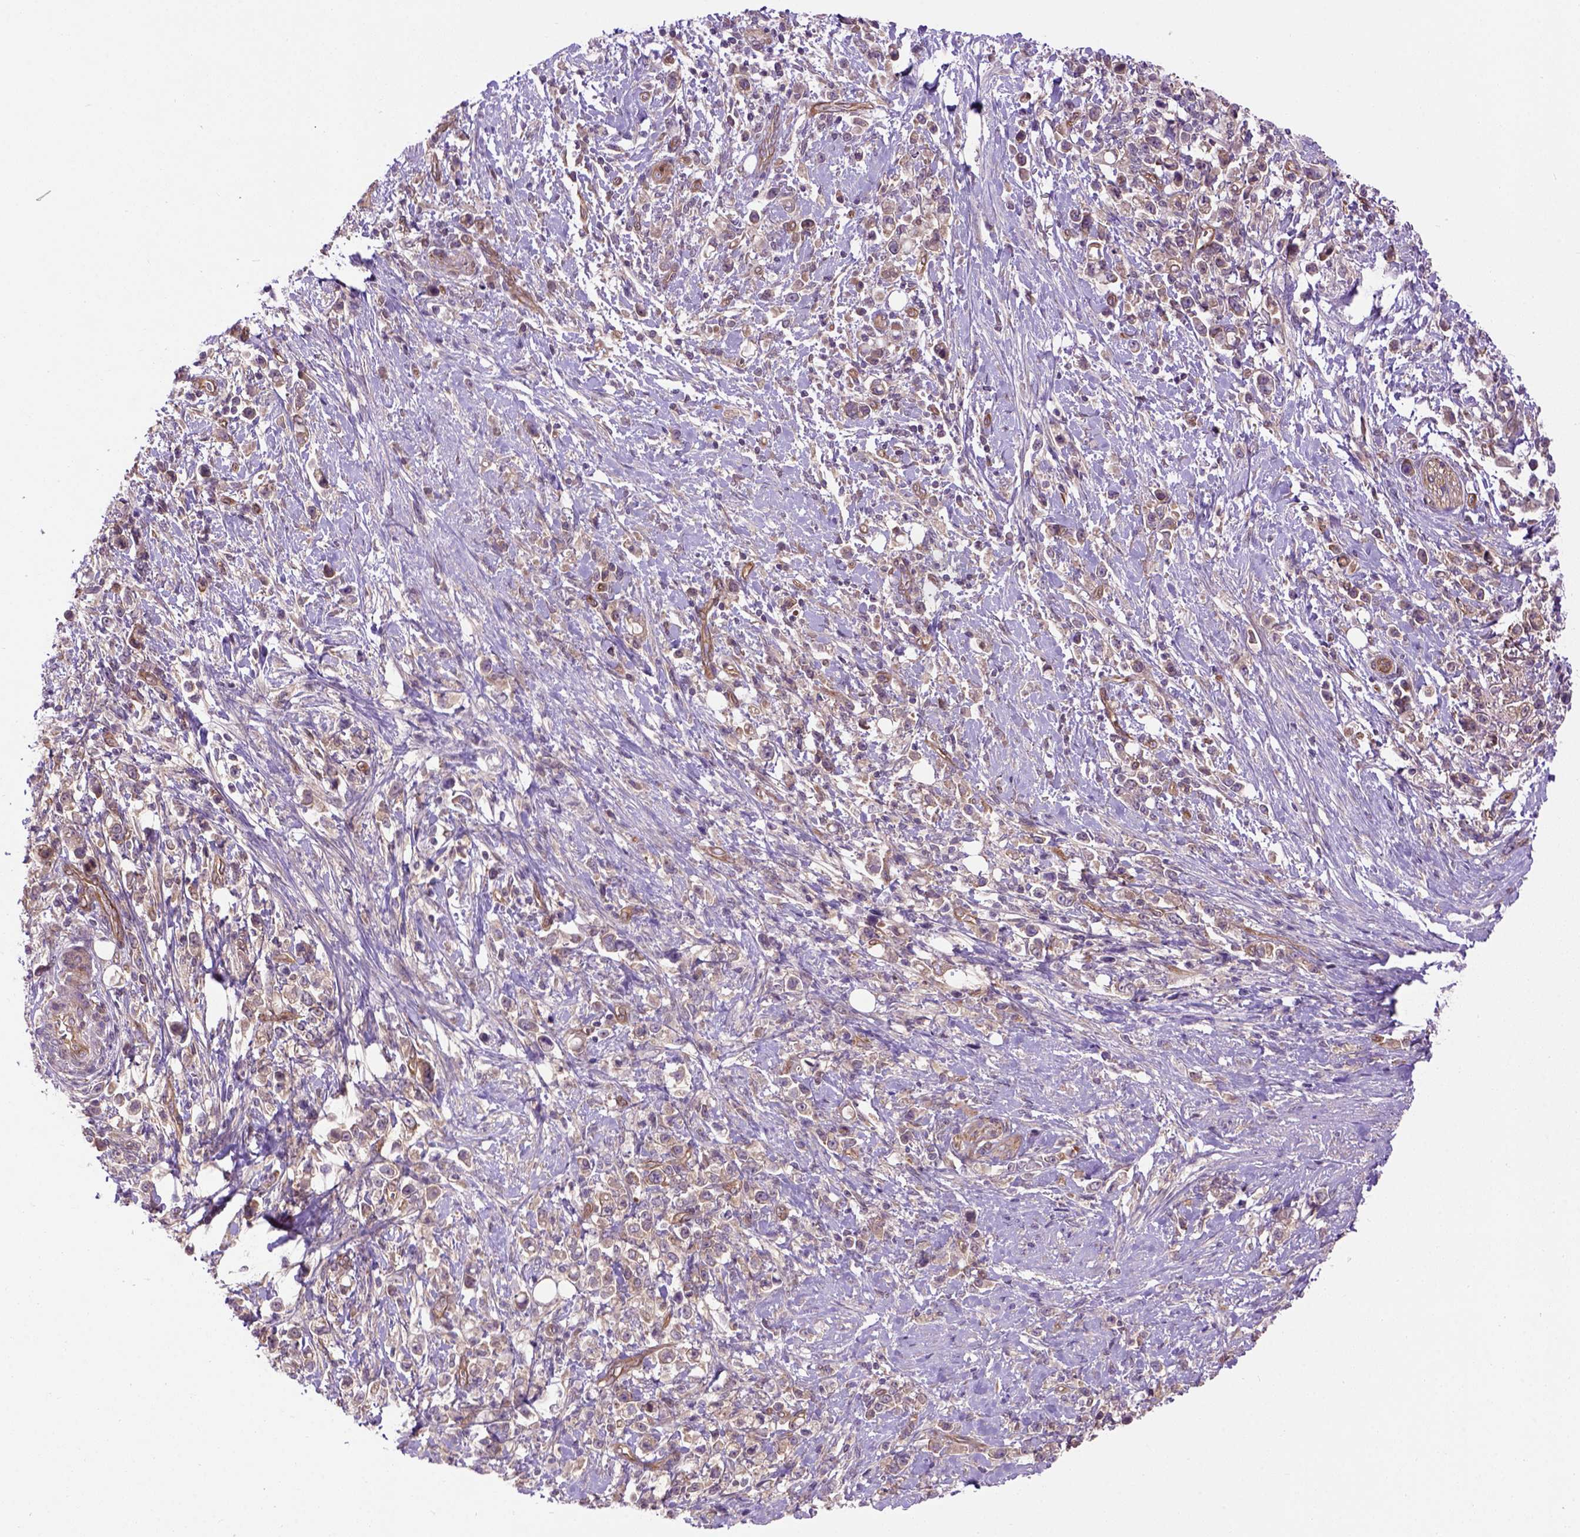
{"staining": {"intensity": "negative", "quantity": "none", "location": "none"}, "tissue": "stomach cancer", "cell_type": "Tumor cells", "image_type": "cancer", "snomed": [{"axis": "morphology", "description": "Adenocarcinoma, NOS"}, {"axis": "topography", "description": "Stomach"}], "caption": "Tumor cells are negative for protein expression in human adenocarcinoma (stomach).", "gene": "CASKIN2", "patient": {"sex": "male", "age": 63}}